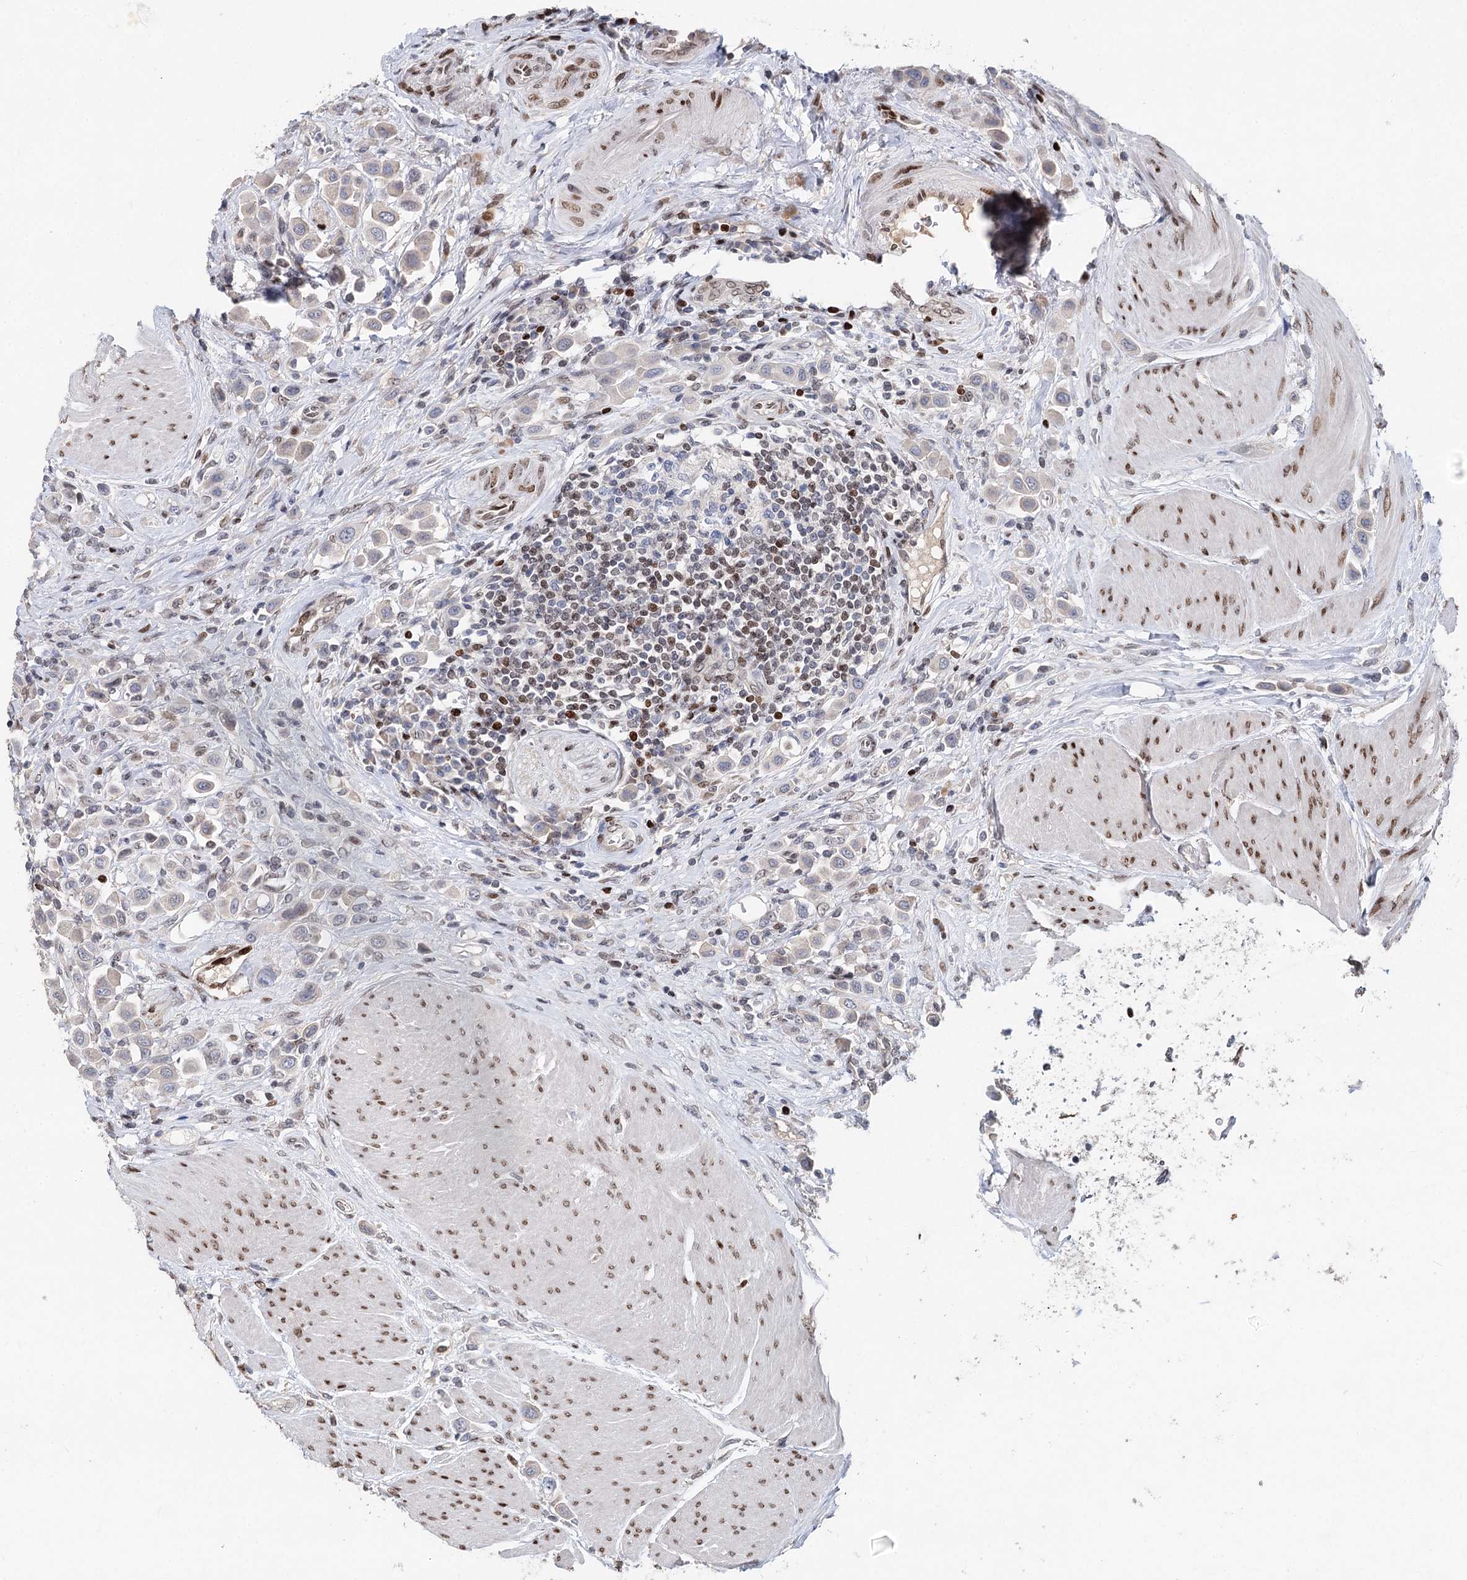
{"staining": {"intensity": "negative", "quantity": "none", "location": "none"}, "tissue": "urothelial cancer", "cell_type": "Tumor cells", "image_type": "cancer", "snomed": [{"axis": "morphology", "description": "Urothelial carcinoma, High grade"}, {"axis": "topography", "description": "Urinary bladder"}], "caption": "Urothelial cancer stained for a protein using IHC displays no expression tumor cells.", "gene": "FRMD4A", "patient": {"sex": "male", "age": 50}}